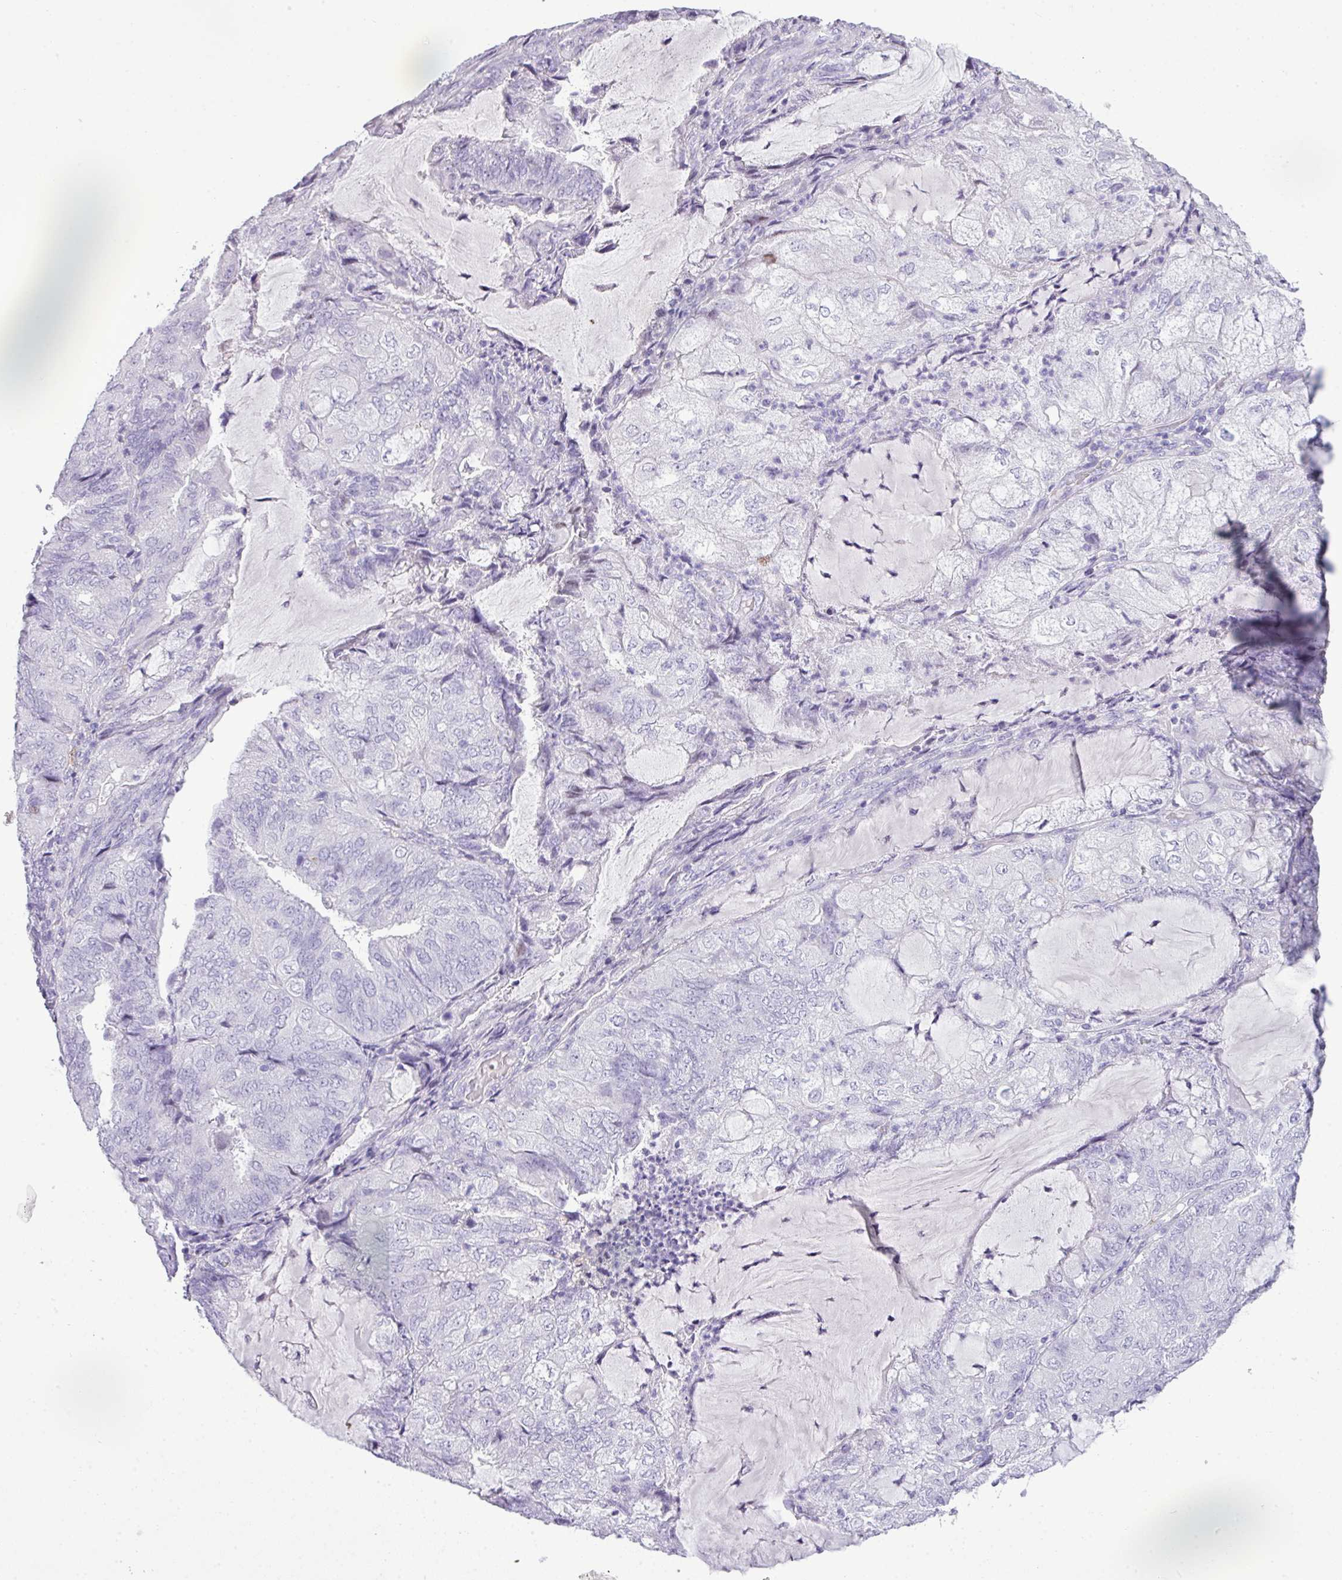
{"staining": {"intensity": "negative", "quantity": "none", "location": "none"}, "tissue": "endometrial cancer", "cell_type": "Tumor cells", "image_type": "cancer", "snomed": [{"axis": "morphology", "description": "Adenocarcinoma, NOS"}, {"axis": "topography", "description": "Endometrium"}], "caption": "This image is of endometrial cancer (adenocarcinoma) stained with immunohistochemistry (IHC) to label a protein in brown with the nuclei are counter-stained blue. There is no positivity in tumor cells.", "gene": "RBMXL2", "patient": {"sex": "female", "age": 81}}